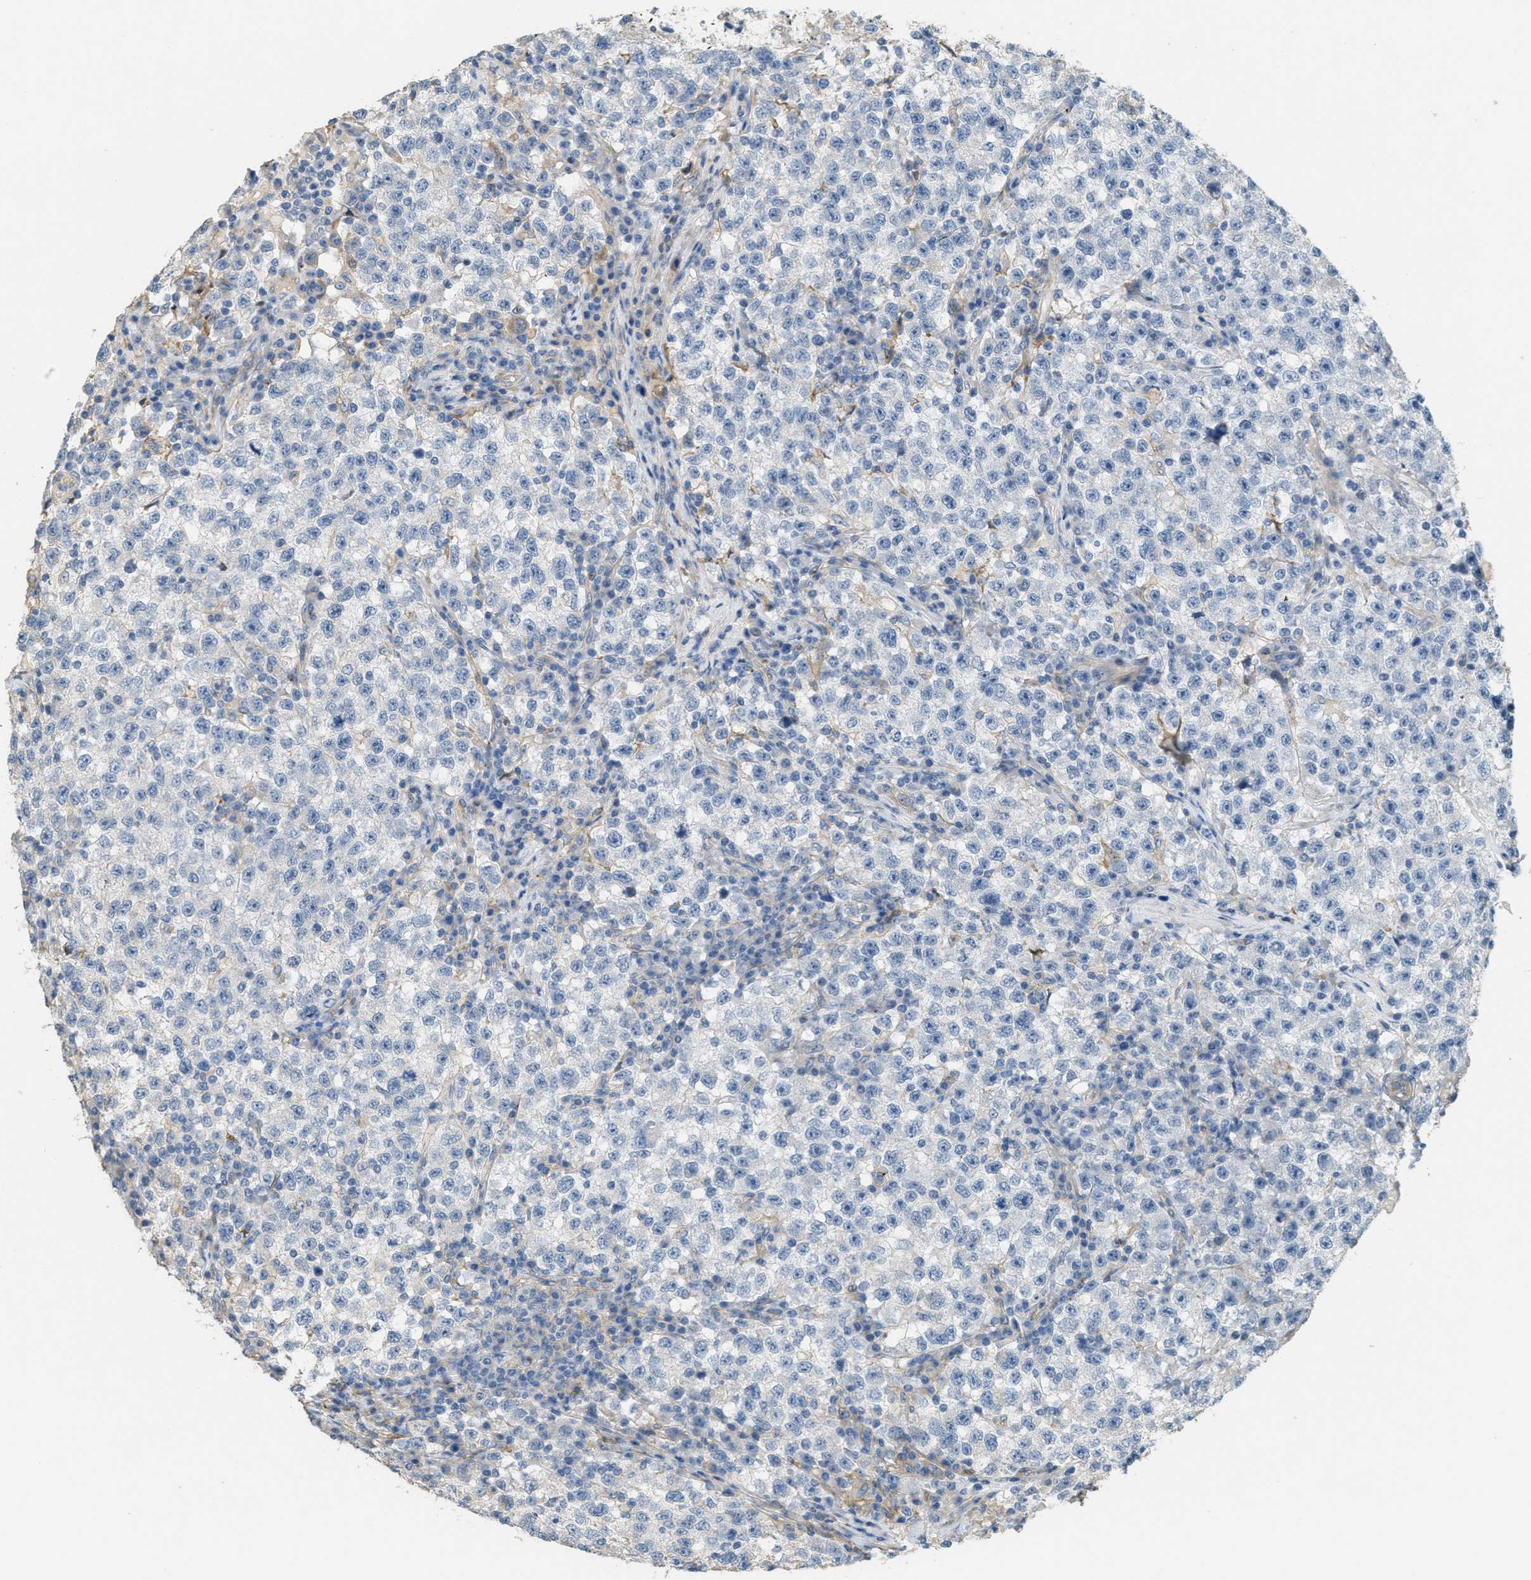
{"staining": {"intensity": "negative", "quantity": "none", "location": "none"}, "tissue": "testis cancer", "cell_type": "Tumor cells", "image_type": "cancer", "snomed": [{"axis": "morphology", "description": "Seminoma, NOS"}, {"axis": "topography", "description": "Testis"}], "caption": "Testis cancer (seminoma) was stained to show a protein in brown. There is no significant staining in tumor cells. Nuclei are stained in blue.", "gene": "ADCY5", "patient": {"sex": "male", "age": 22}}